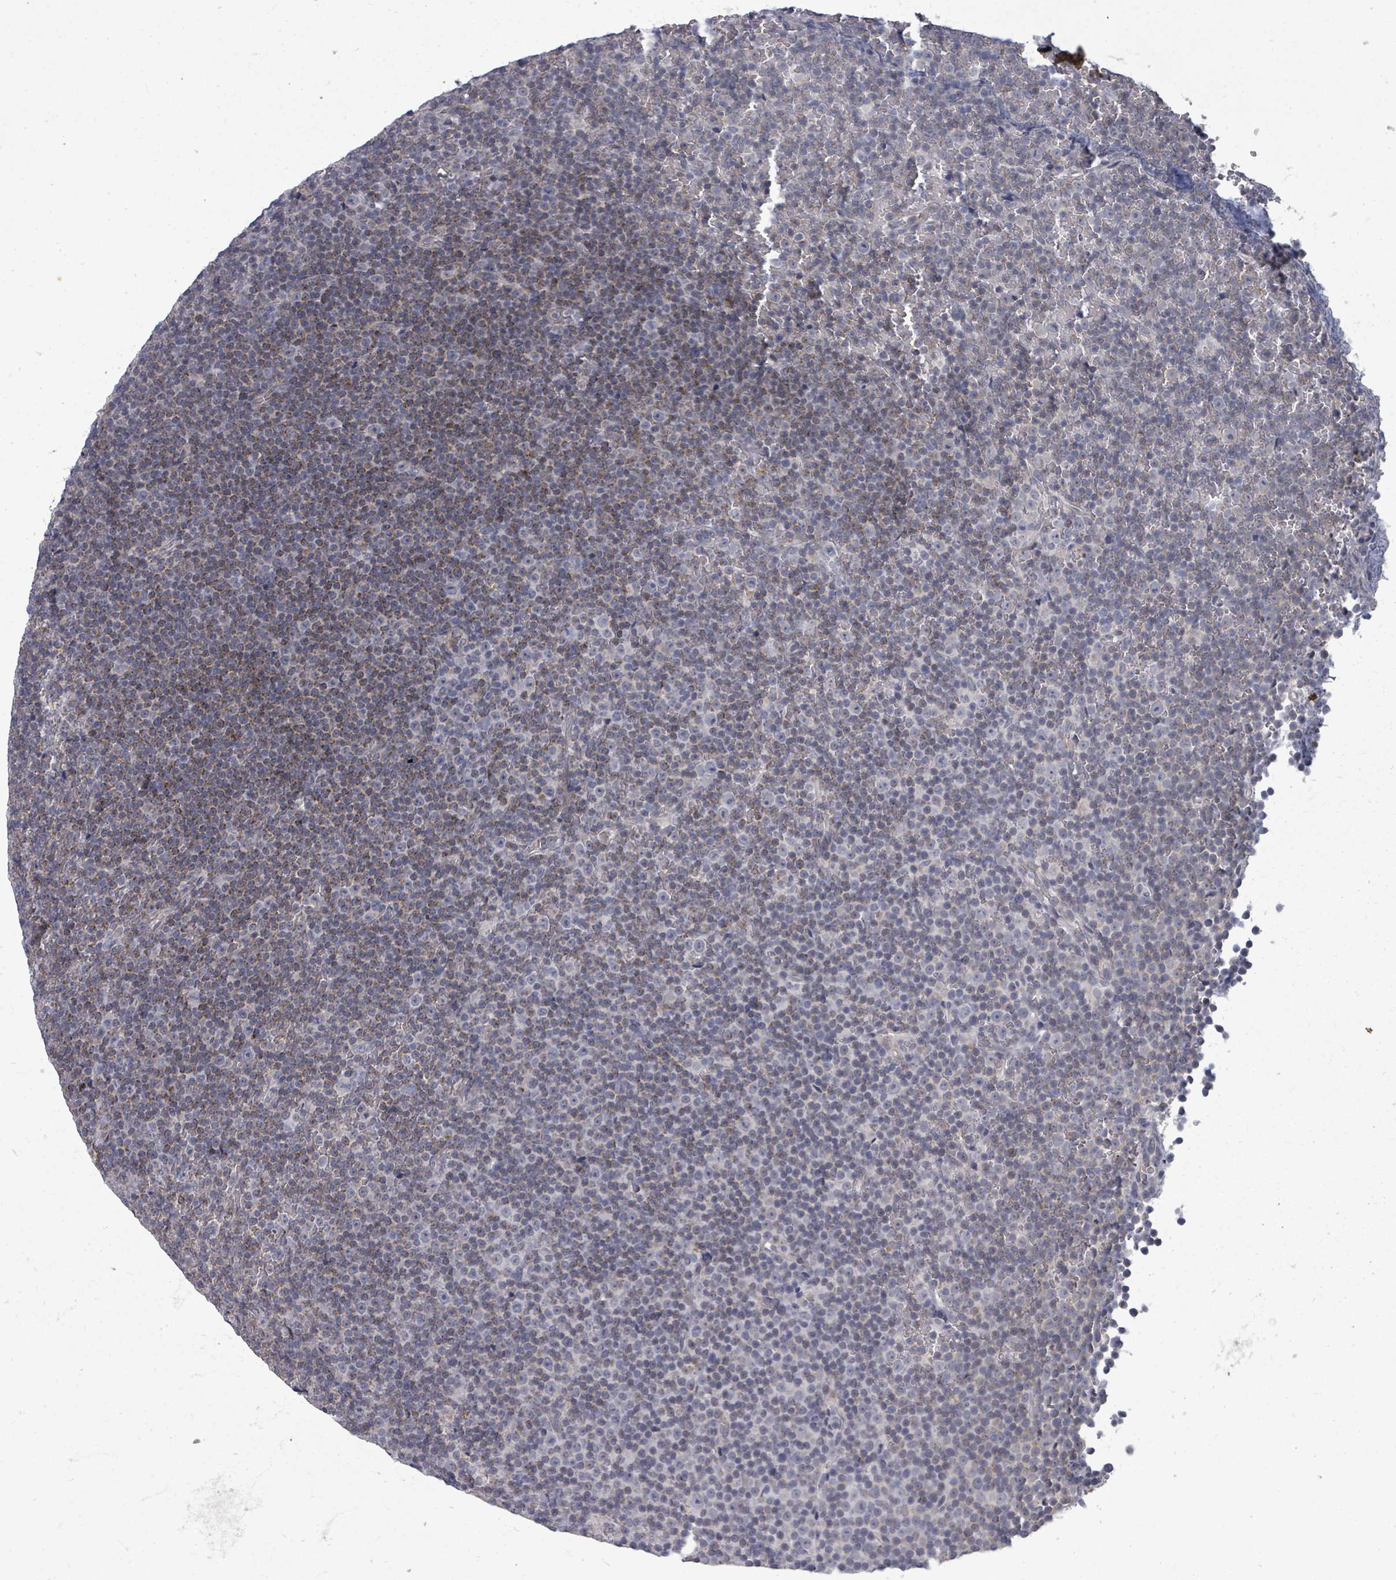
{"staining": {"intensity": "weak", "quantity": "25%-75%", "location": "cytoplasmic/membranous"}, "tissue": "lymphoma", "cell_type": "Tumor cells", "image_type": "cancer", "snomed": [{"axis": "morphology", "description": "Malignant lymphoma, non-Hodgkin's type, Low grade"}, {"axis": "topography", "description": "Lymph node"}], "caption": "This photomicrograph exhibits immunohistochemistry staining of low-grade malignant lymphoma, non-Hodgkin's type, with low weak cytoplasmic/membranous staining in about 25%-75% of tumor cells.", "gene": "PTPN20", "patient": {"sex": "female", "age": 67}}